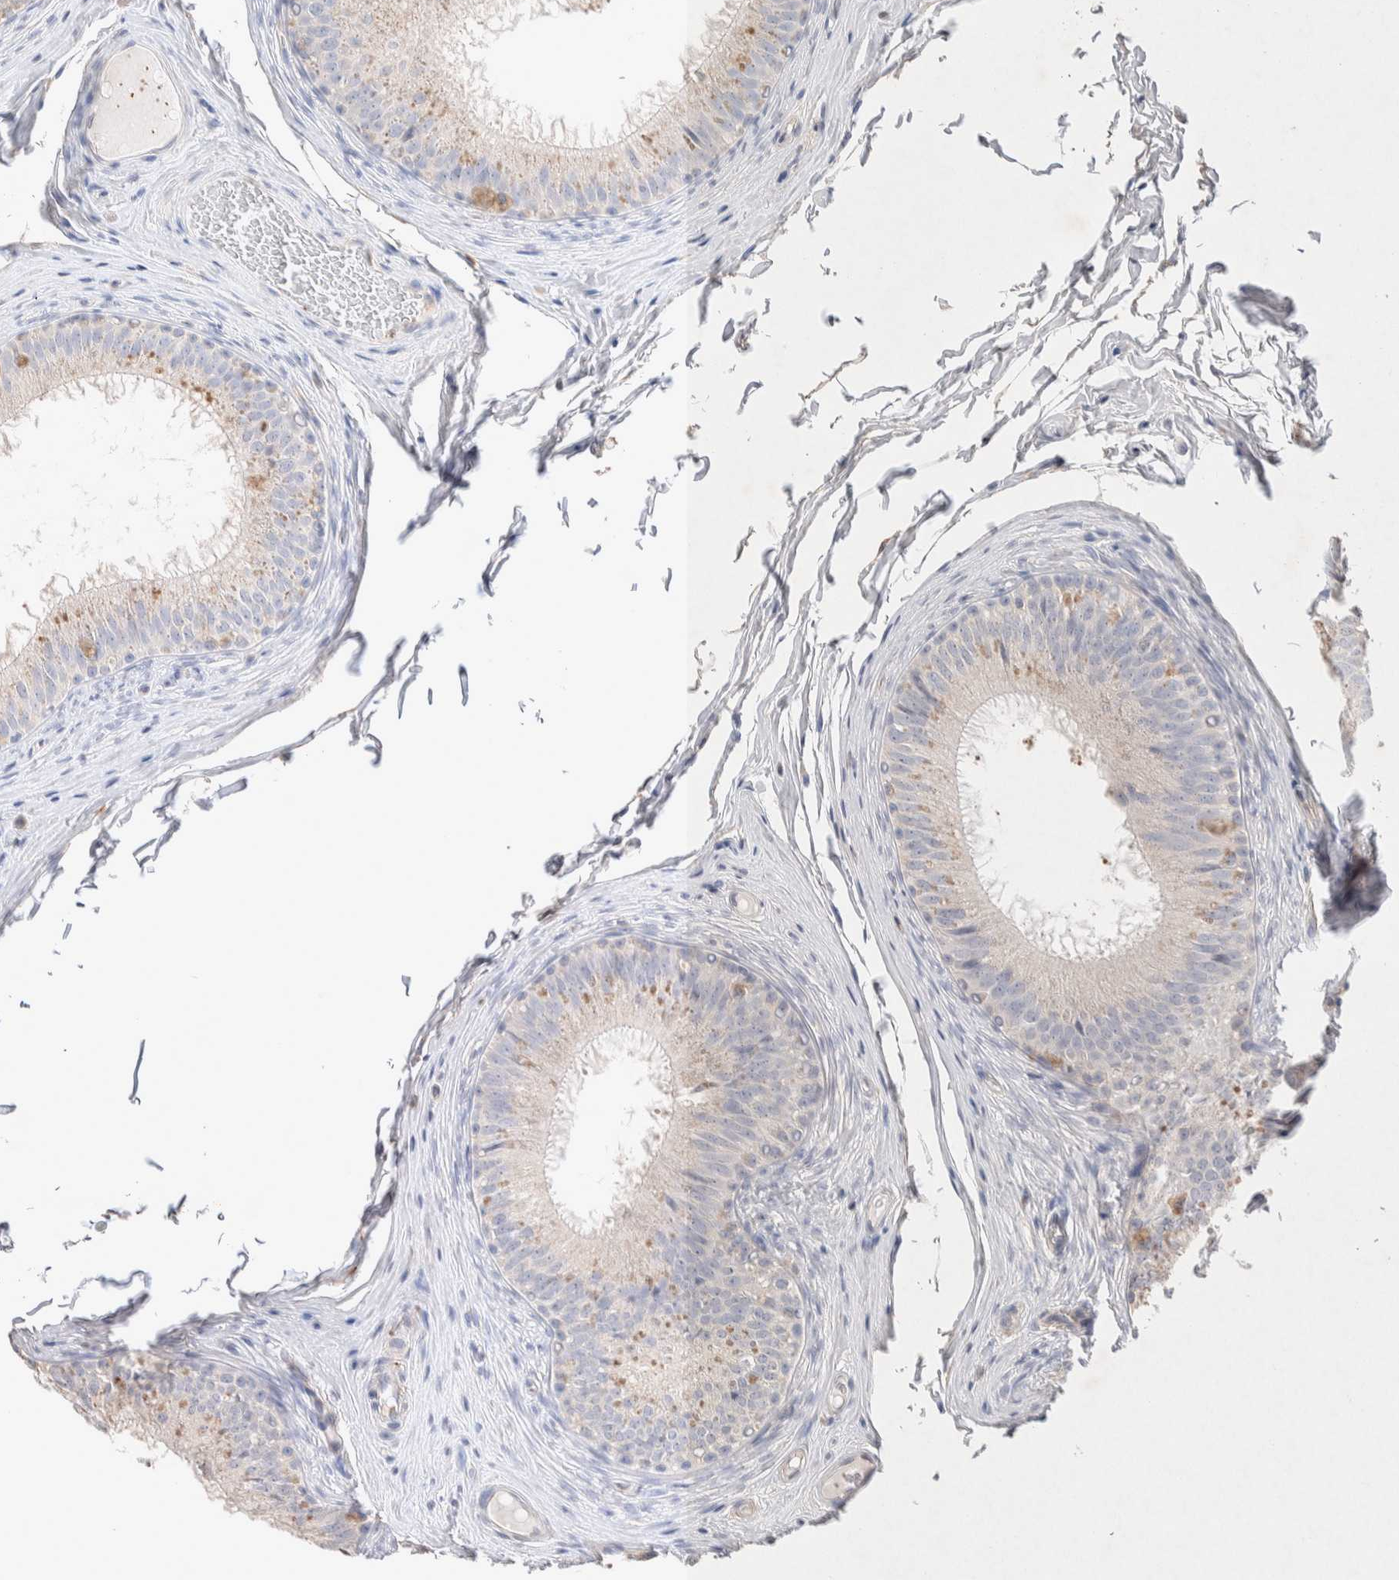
{"staining": {"intensity": "moderate", "quantity": "<25%", "location": "cytoplasmic/membranous"}, "tissue": "epididymis", "cell_type": "Glandular cells", "image_type": "normal", "snomed": [{"axis": "morphology", "description": "Normal tissue, NOS"}, {"axis": "topography", "description": "Epididymis"}], "caption": "Immunohistochemistry (DAB) staining of benign epididymis shows moderate cytoplasmic/membranous protein expression in approximately <25% of glandular cells.", "gene": "FFAR2", "patient": {"sex": "male", "age": 32}}